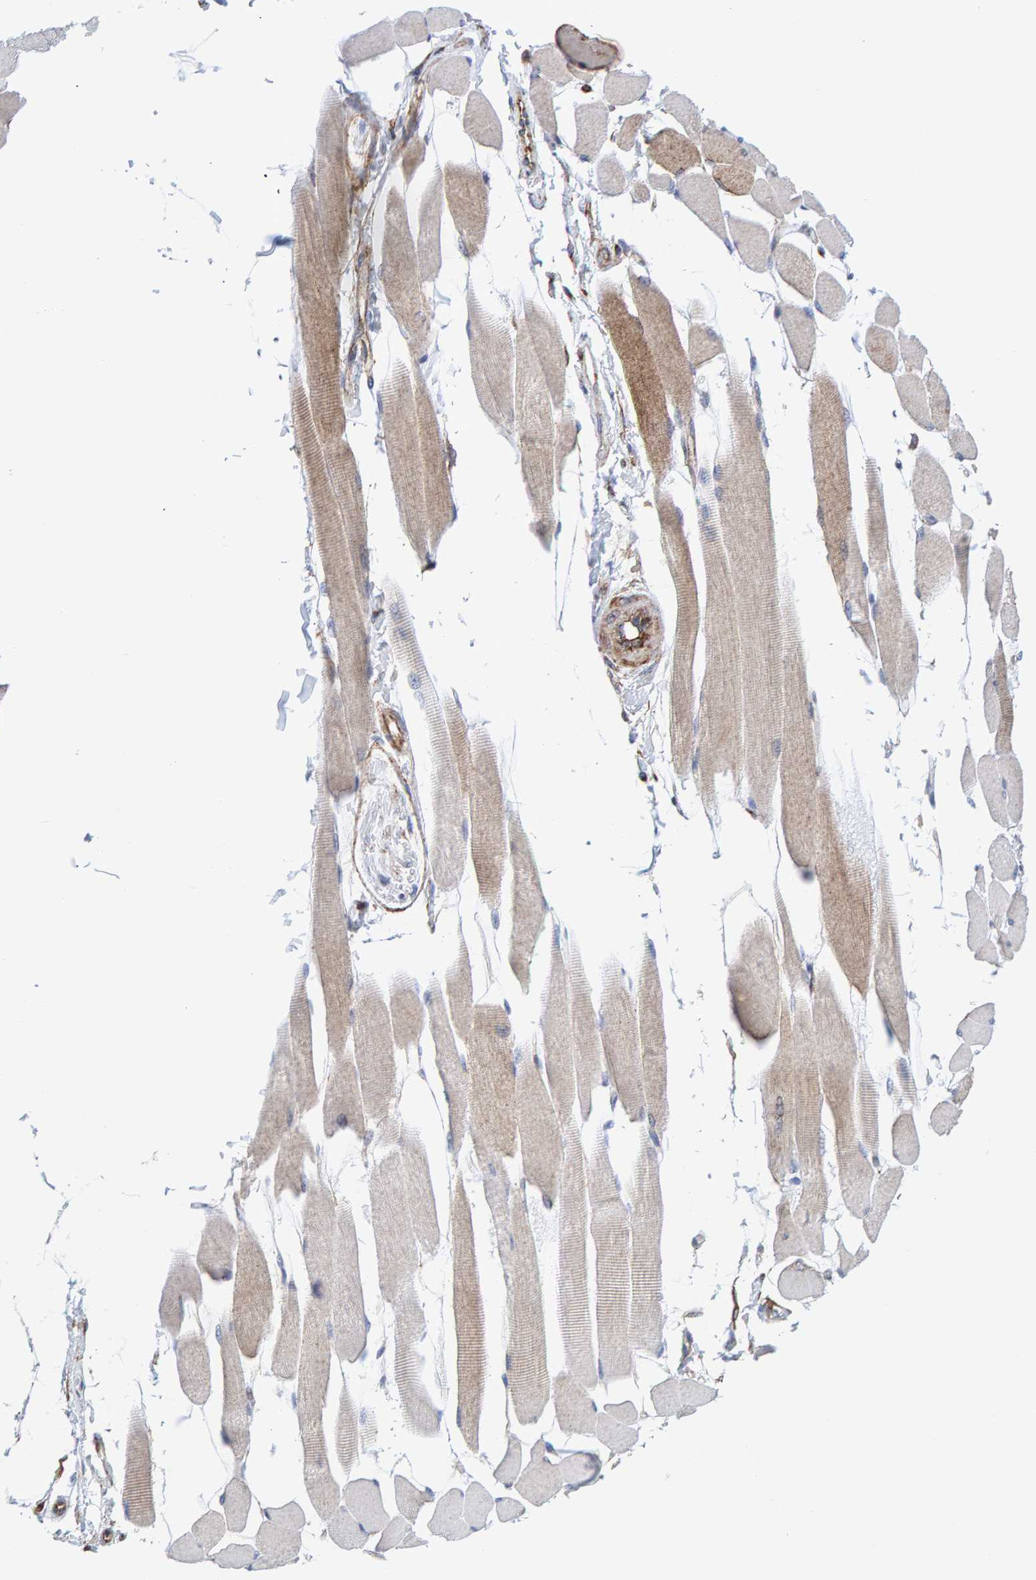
{"staining": {"intensity": "weak", "quantity": "<25%", "location": "cytoplasmic/membranous"}, "tissue": "skeletal muscle", "cell_type": "Myocytes", "image_type": "normal", "snomed": [{"axis": "morphology", "description": "Normal tissue, NOS"}, {"axis": "topography", "description": "Skeletal muscle"}, {"axis": "topography", "description": "Peripheral nerve tissue"}], "caption": "A high-resolution micrograph shows IHC staining of benign skeletal muscle, which exhibits no significant staining in myocytes. (DAB (3,3'-diaminobenzidine) immunohistochemistry, high magnification).", "gene": "MVP", "patient": {"sex": "female", "age": 84}}